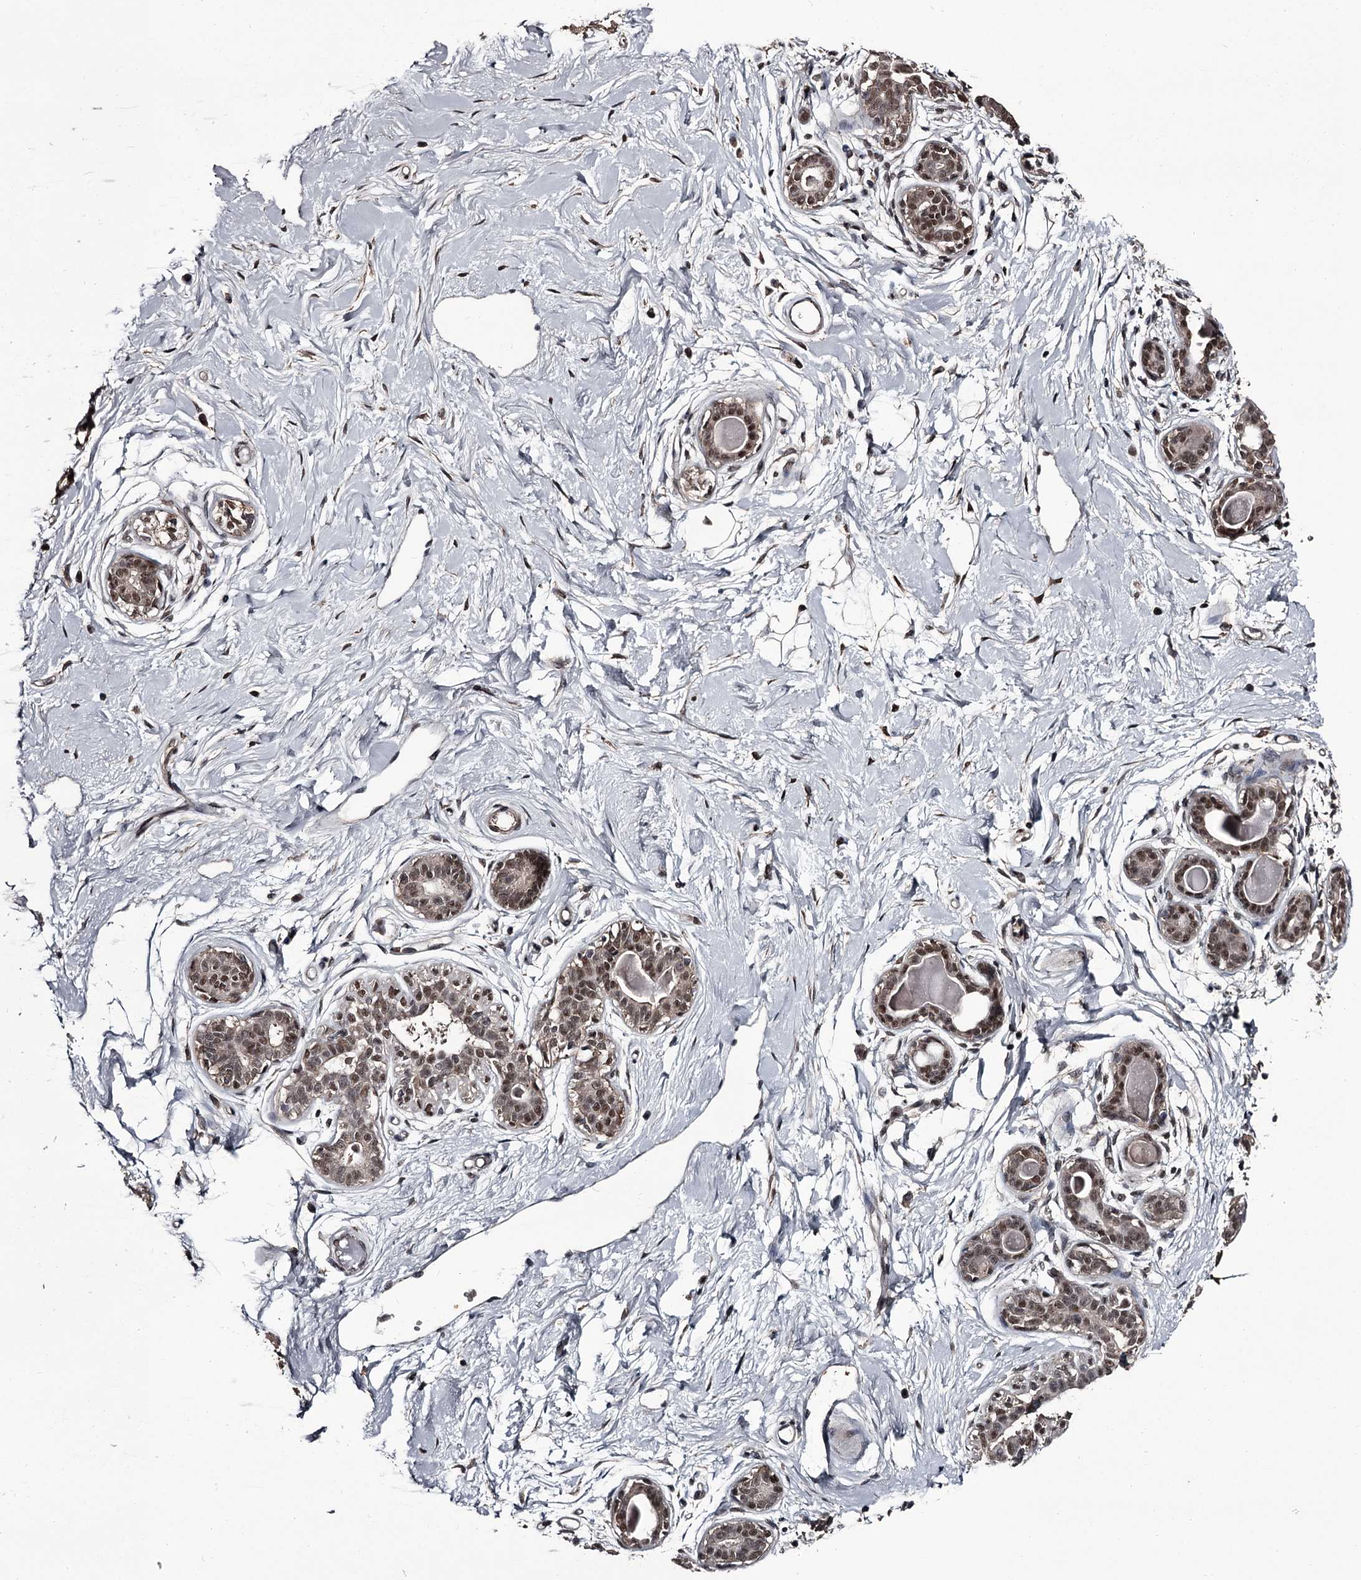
{"staining": {"intensity": "moderate", "quantity": ">75%", "location": "nuclear"}, "tissue": "breast", "cell_type": "Adipocytes", "image_type": "normal", "snomed": [{"axis": "morphology", "description": "Normal tissue, NOS"}, {"axis": "topography", "description": "Breast"}], "caption": "IHC of unremarkable breast reveals medium levels of moderate nuclear expression in approximately >75% of adipocytes.", "gene": "PRPF40B", "patient": {"sex": "female", "age": 45}}